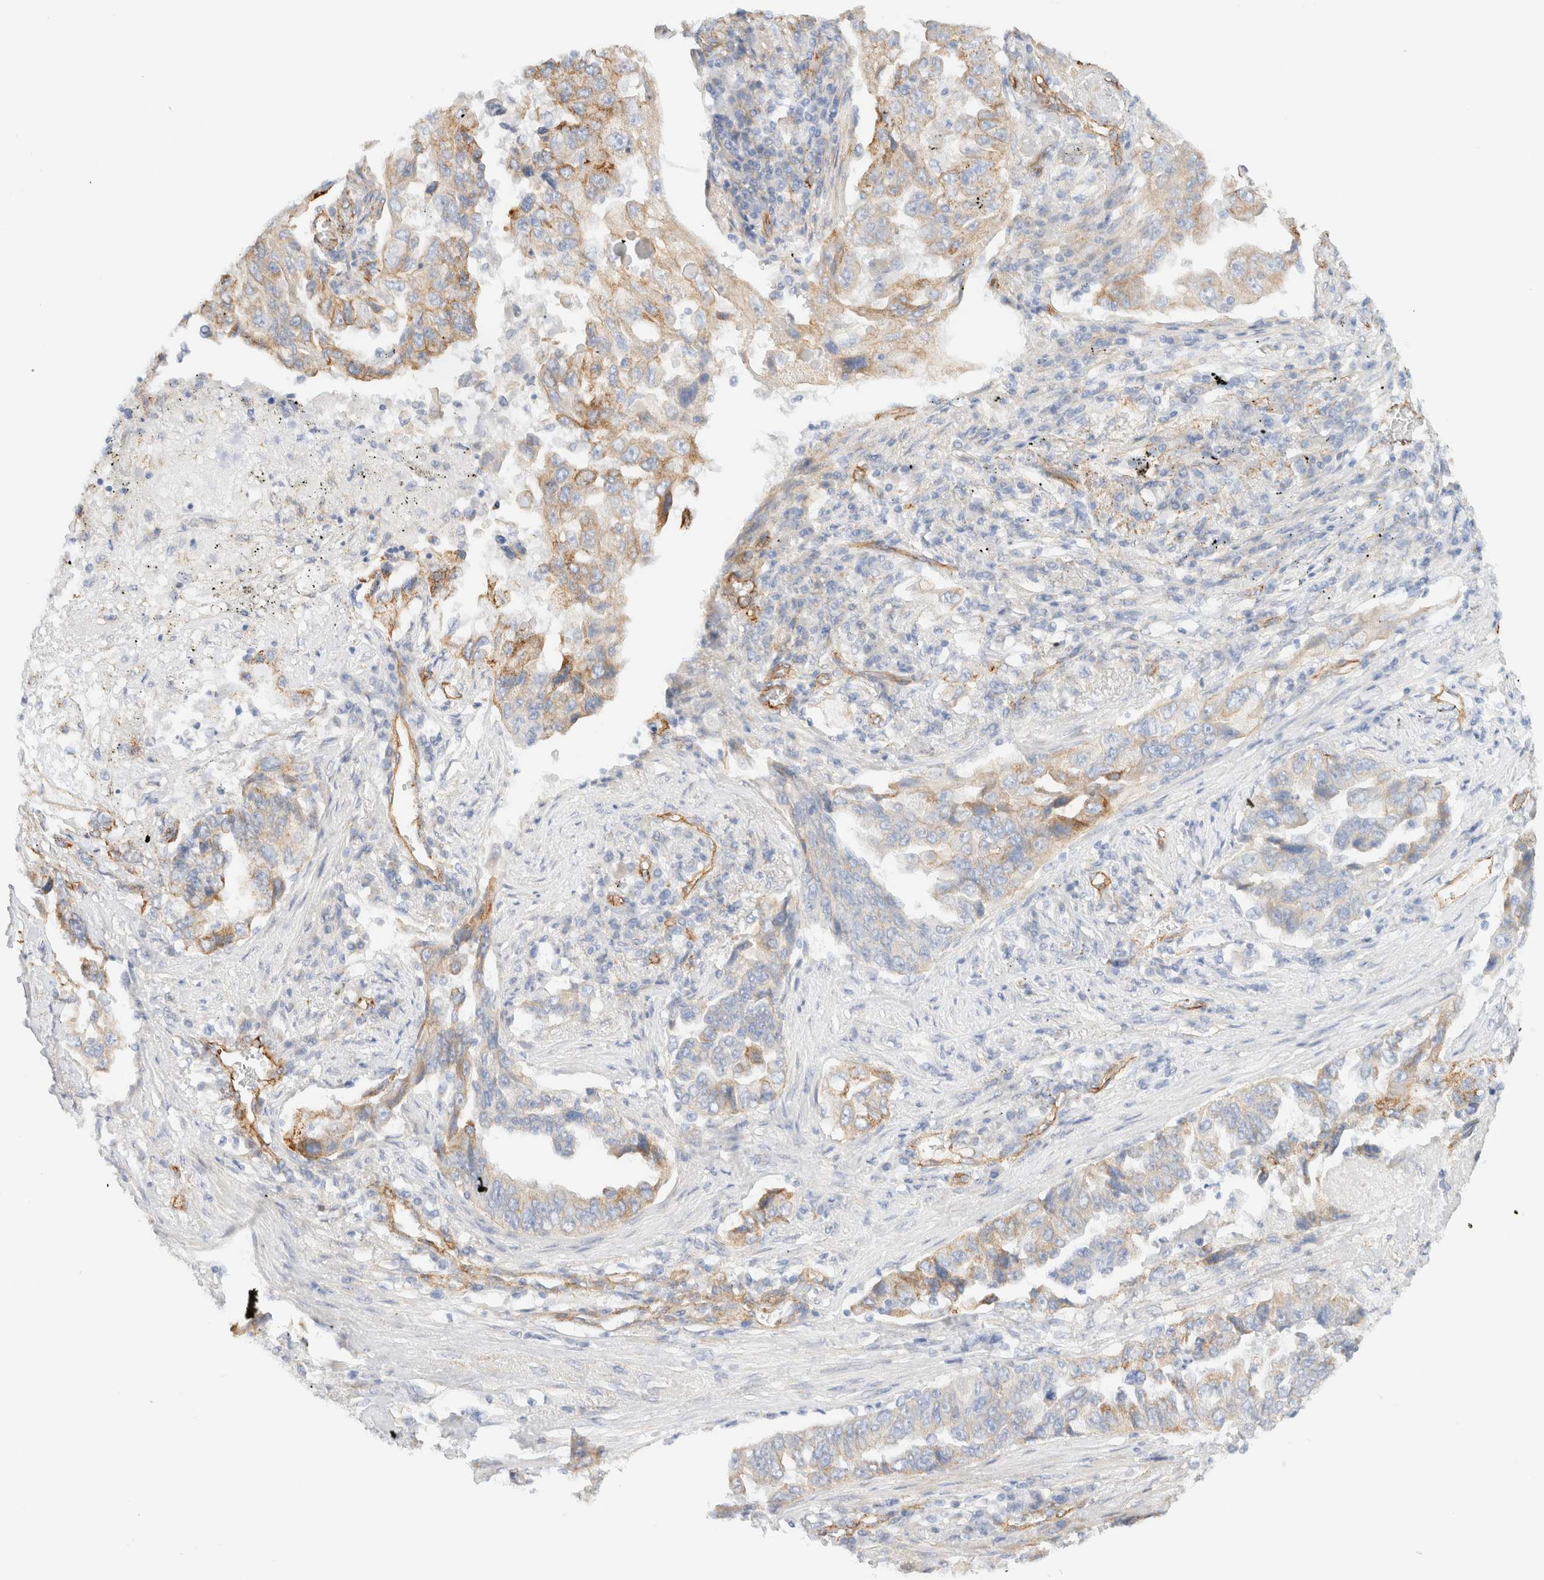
{"staining": {"intensity": "moderate", "quantity": "<25%", "location": "cytoplasmic/membranous"}, "tissue": "lung cancer", "cell_type": "Tumor cells", "image_type": "cancer", "snomed": [{"axis": "morphology", "description": "Adenocarcinoma, NOS"}, {"axis": "topography", "description": "Lung"}], "caption": "High-magnification brightfield microscopy of adenocarcinoma (lung) stained with DAB (brown) and counterstained with hematoxylin (blue). tumor cells exhibit moderate cytoplasmic/membranous expression is seen in approximately<25% of cells.", "gene": "CYB5R4", "patient": {"sex": "female", "age": 51}}